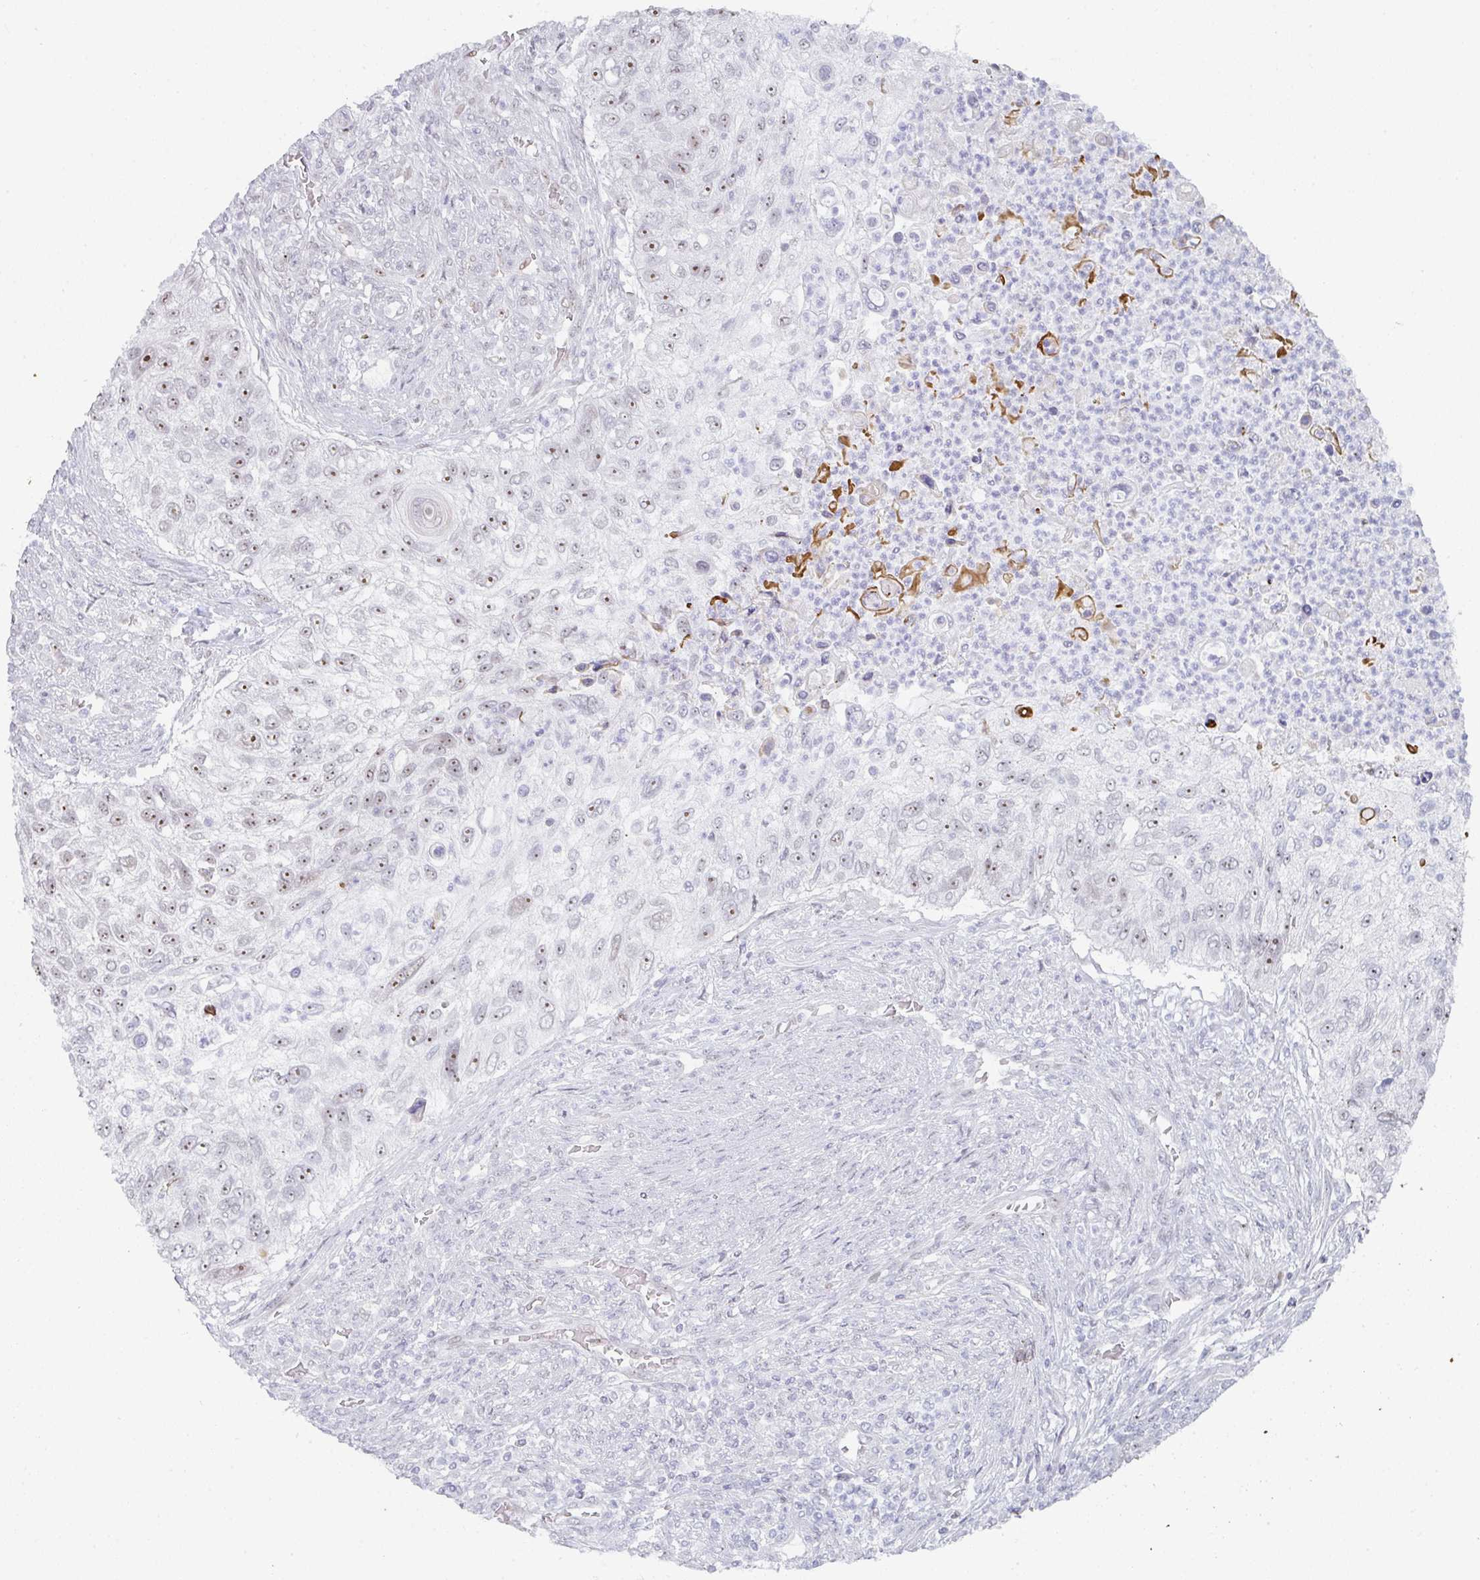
{"staining": {"intensity": "moderate", "quantity": "25%-75%", "location": "nuclear"}, "tissue": "urothelial cancer", "cell_type": "Tumor cells", "image_type": "cancer", "snomed": [{"axis": "morphology", "description": "Urothelial carcinoma, High grade"}, {"axis": "topography", "description": "Urinary bladder"}], "caption": "Immunohistochemistry staining of urothelial cancer, which reveals medium levels of moderate nuclear staining in approximately 25%-75% of tumor cells indicating moderate nuclear protein staining. The staining was performed using DAB (3,3'-diaminobenzidine) (brown) for protein detection and nuclei were counterstained in hematoxylin (blue).", "gene": "POU2AF2", "patient": {"sex": "female", "age": 60}}